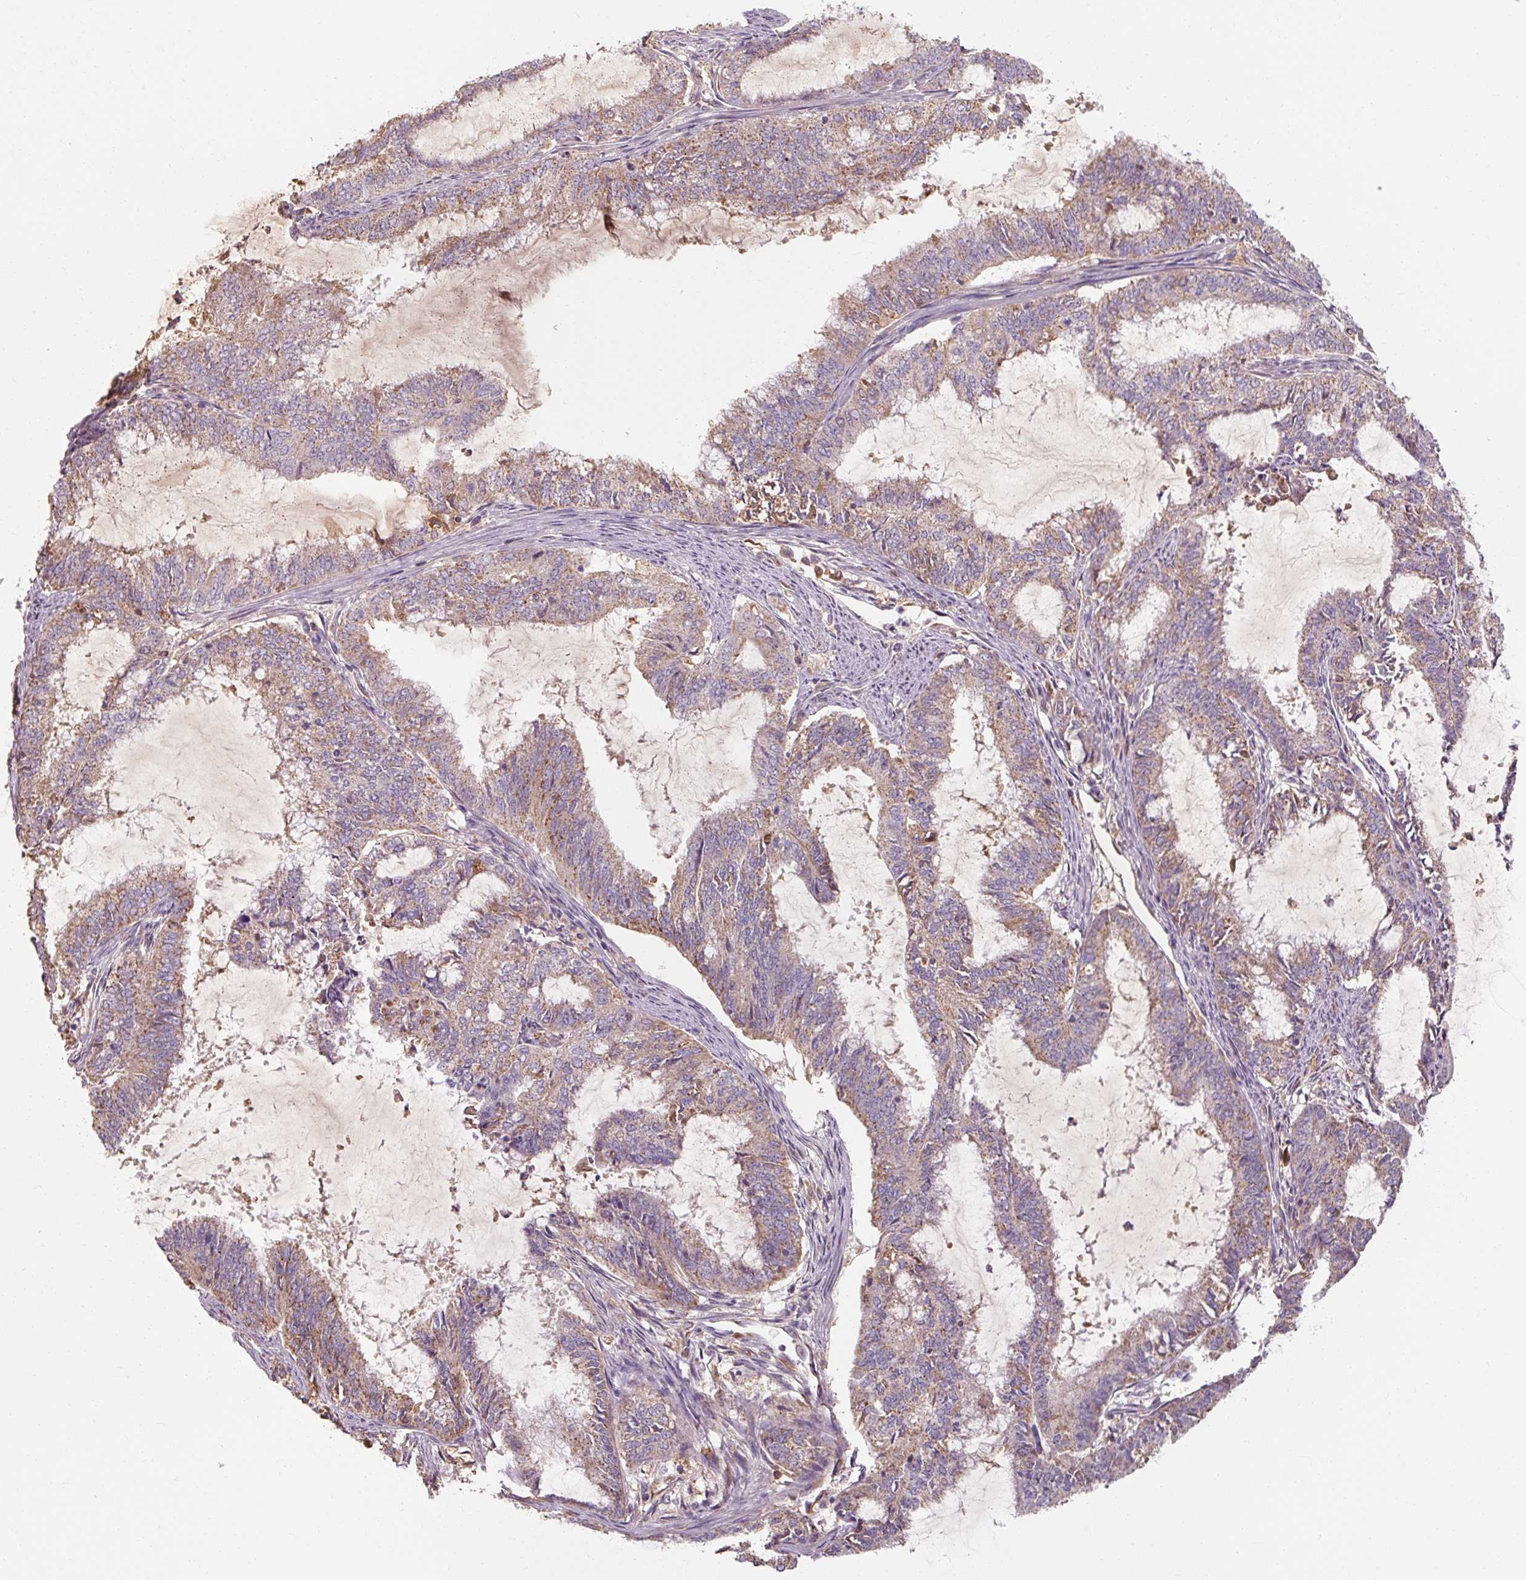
{"staining": {"intensity": "weak", "quantity": ">75%", "location": "cytoplasmic/membranous"}, "tissue": "endometrial cancer", "cell_type": "Tumor cells", "image_type": "cancer", "snomed": [{"axis": "morphology", "description": "Adenocarcinoma, NOS"}, {"axis": "topography", "description": "Endometrium"}], "caption": "Immunohistochemistry (IHC) of human endometrial cancer (adenocarcinoma) demonstrates low levels of weak cytoplasmic/membranous positivity in about >75% of tumor cells. The staining is performed using DAB (3,3'-diaminobenzidine) brown chromogen to label protein expression. The nuclei are counter-stained blue using hematoxylin.", "gene": "TSEN54", "patient": {"sex": "female", "age": 51}}